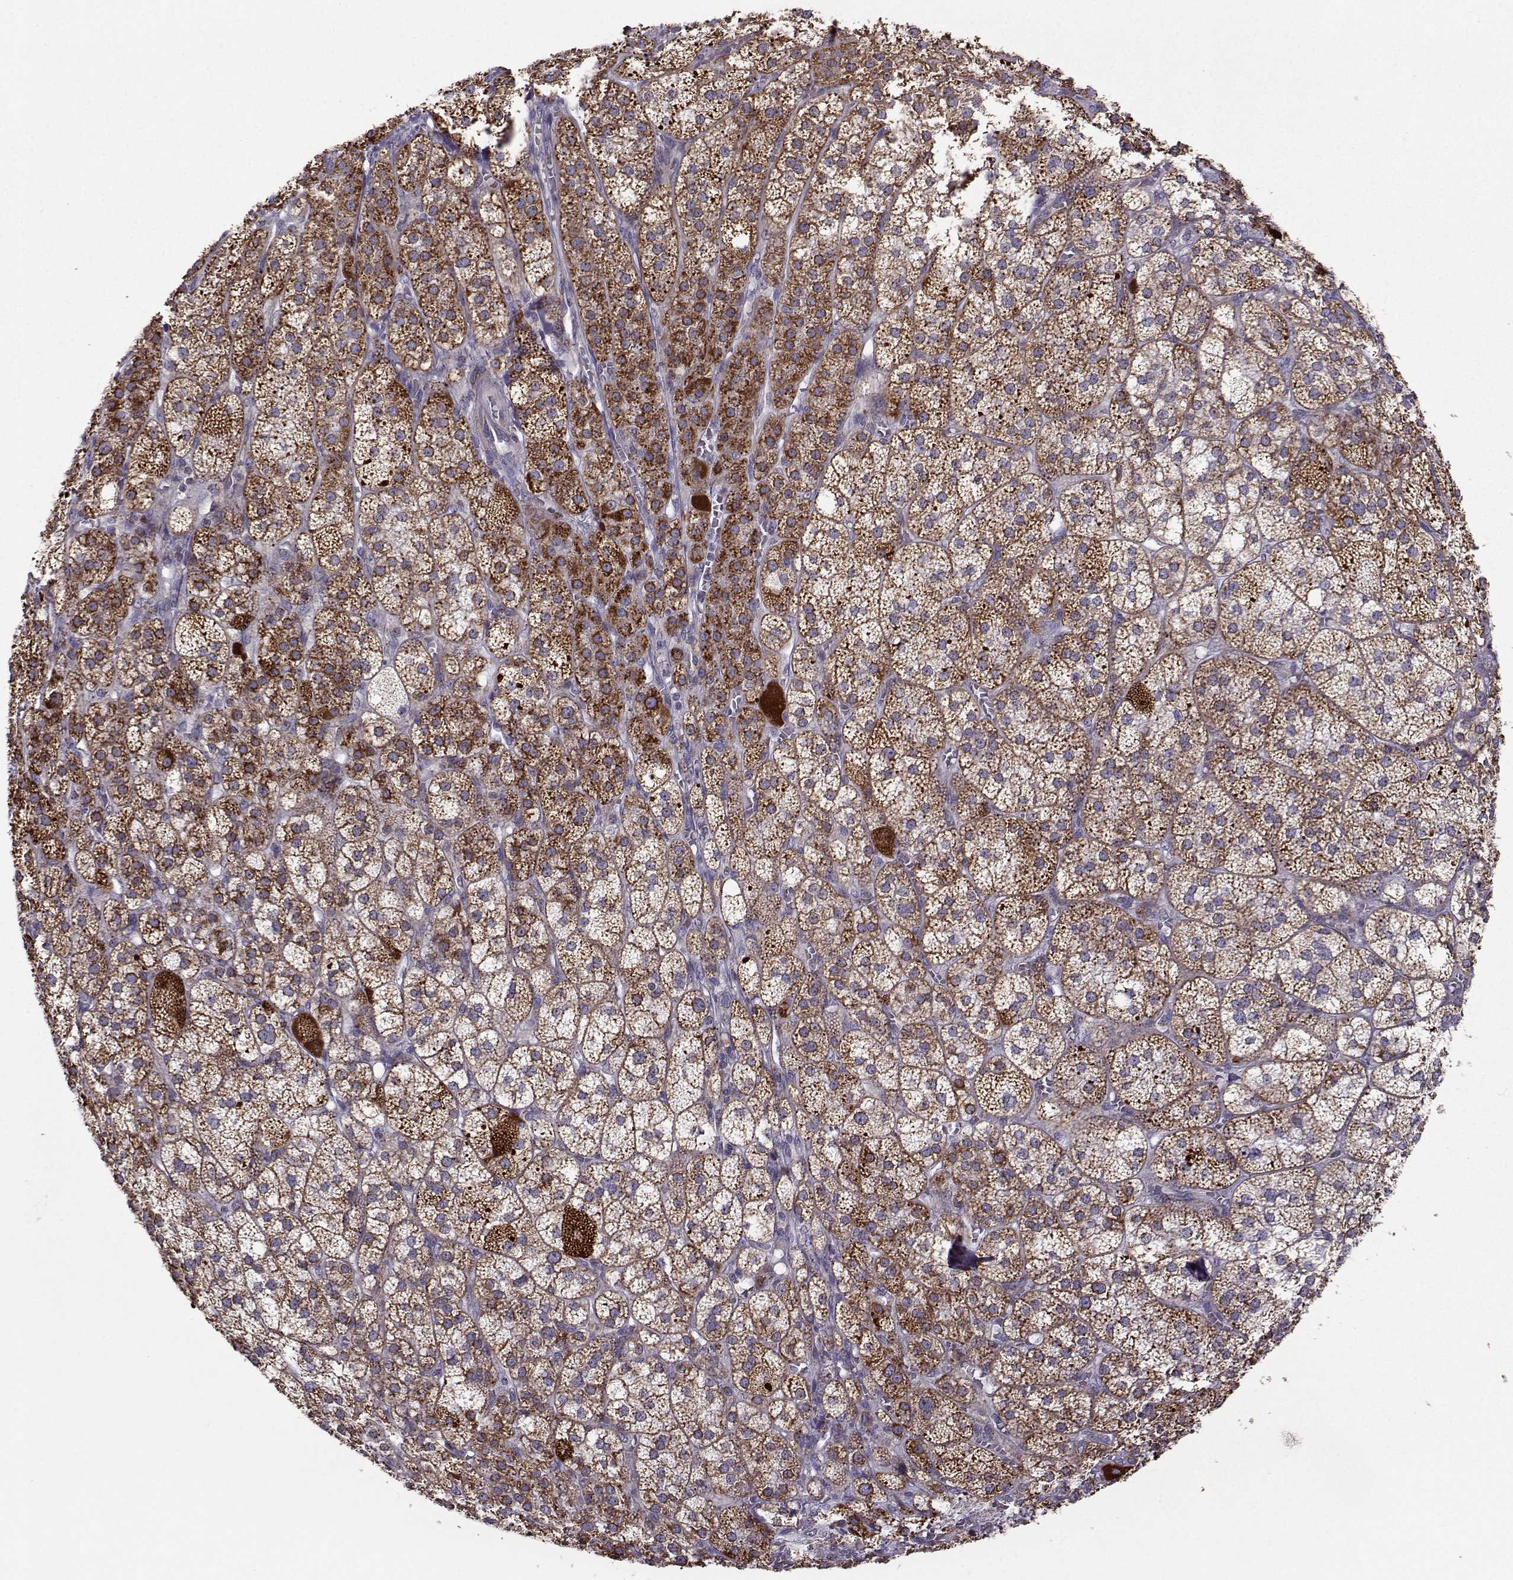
{"staining": {"intensity": "strong", "quantity": ">75%", "location": "cytoplasmic/membranous"}, "tissue": "adrenal gland", "cell_type": "Glandular cells", "image_type": "normal", "snomed": [{"axis": "morphology", "description": "Normal tissue, NOS"}, {"axis": "topography", "description": "Adrenal gland"}], "caption": "Adrenal gland stained with DAB immunohistochemistry displays high levels of strong cytoplasmic/membranous positivity in approximately >75% of glandular cells. (DAB = brown stain, brightfield microscopy at high magnification).", "gene": "NECAB3", "patient": {"sex": "female", "age": 60}}